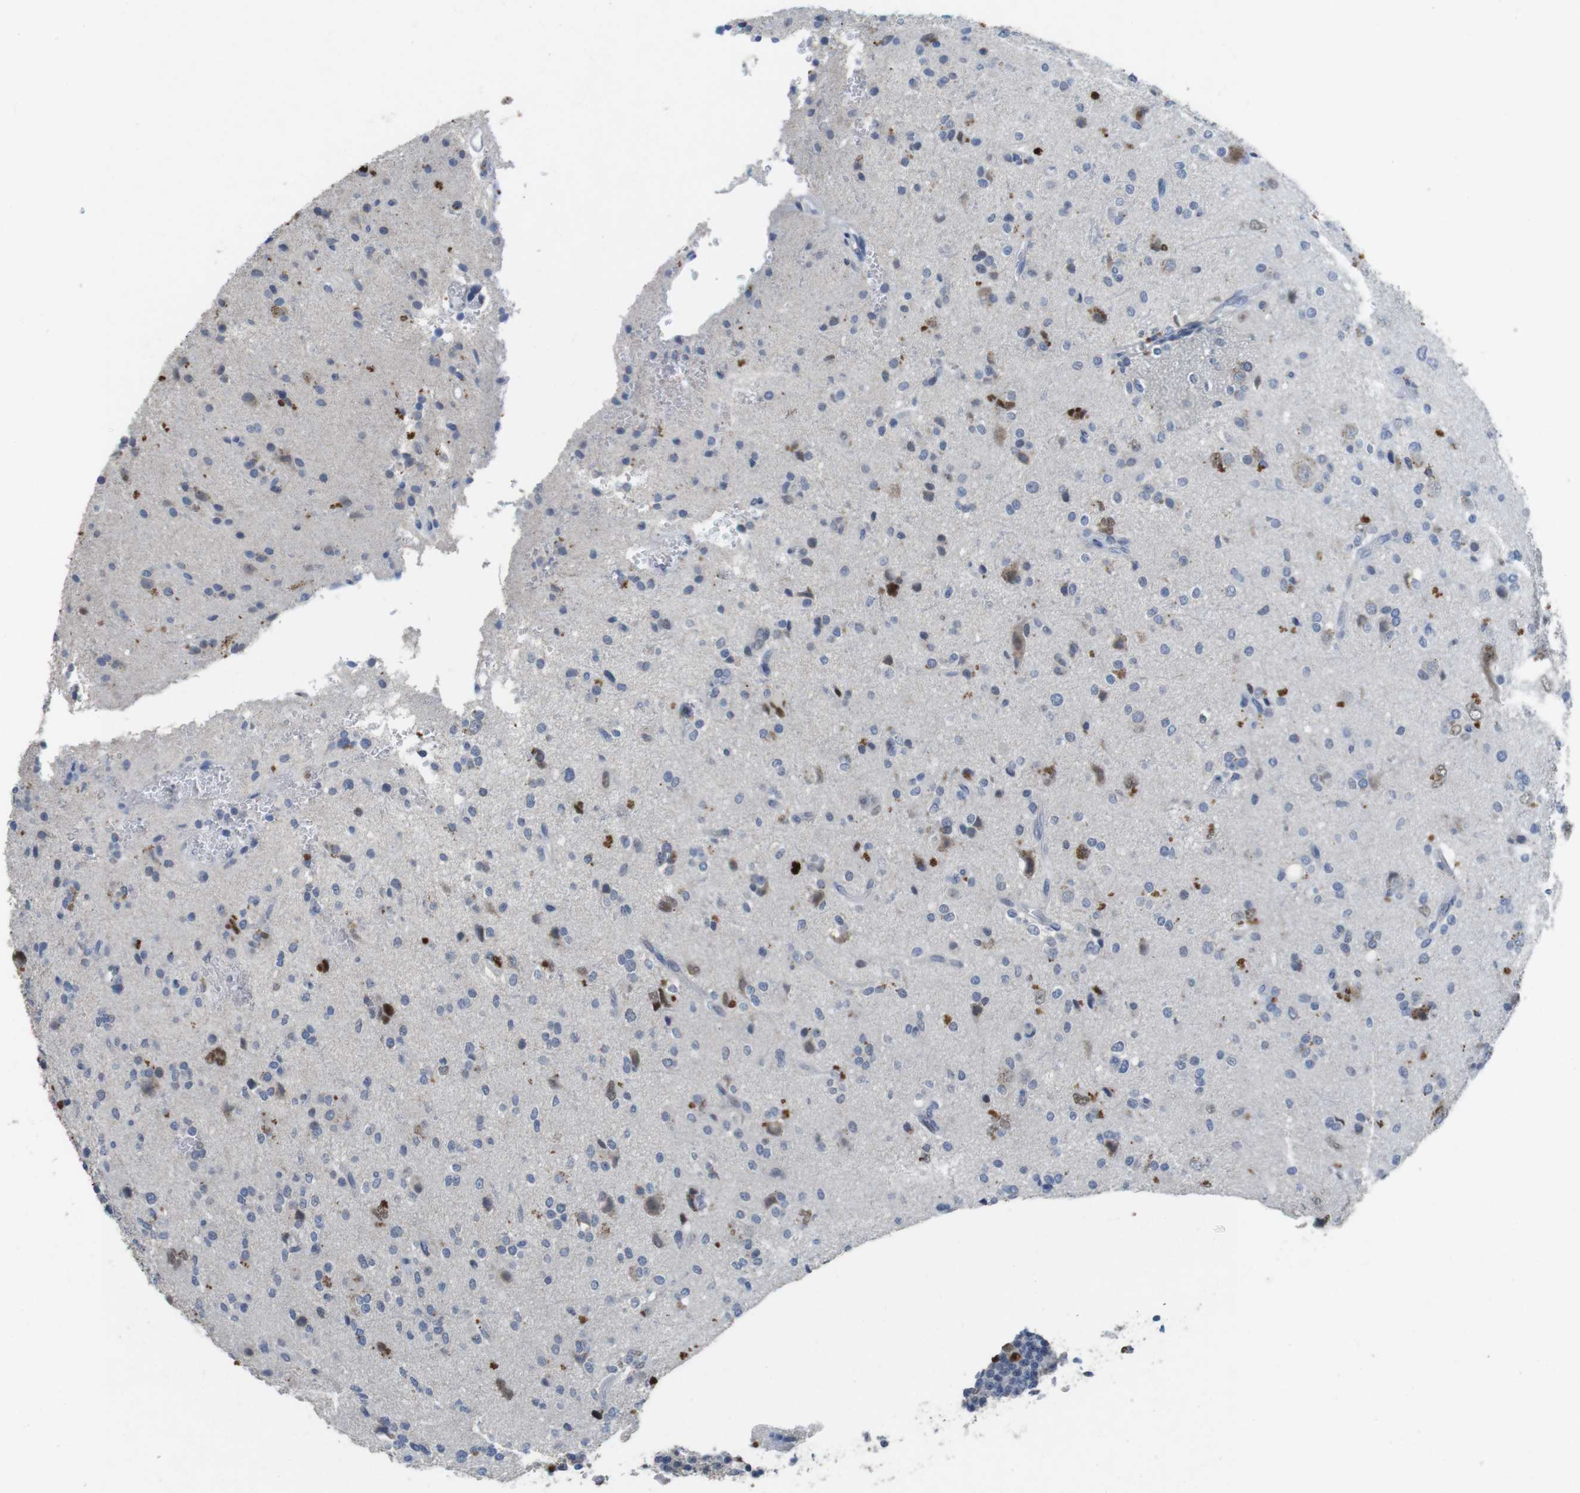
{"staining": {"intensity": "moderate", "quantity": "<25%", "location": "nuclear"}, "tissue": "glioma", "cell_type": "Tumor cells", "image_type": "cancer", "snomed": [{"axis": "morphology", "description": "Glioma, malignant, High grade"}, {"axis": "topography", "description": "Brain"}], "caption": "Moderate nuclear positivity for a protein is seen in about <25% of tumor cells of malignant glioma (high-grade) using IHC.", "gene": "KPNA2", "patient": {"sex": "male", "age": 47}}